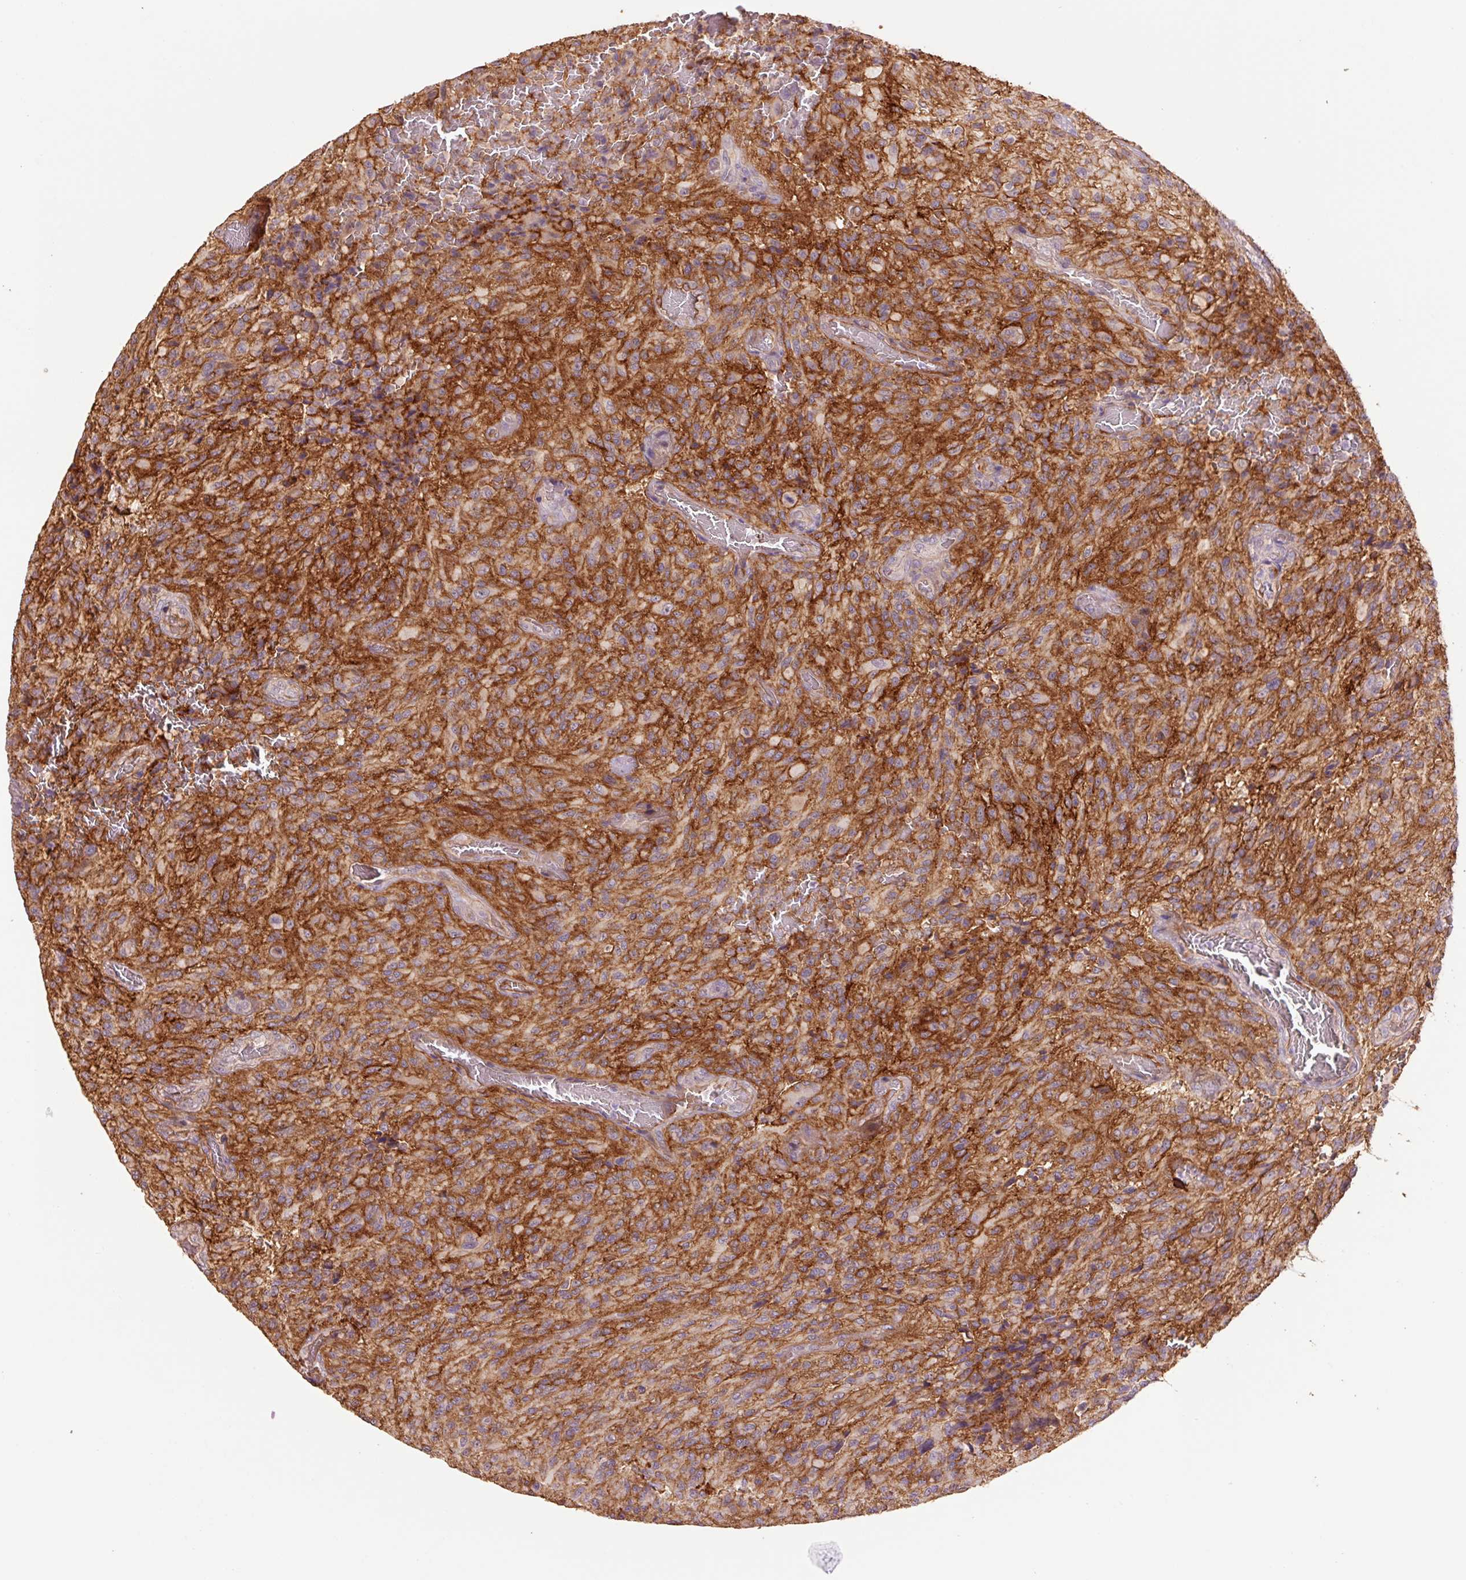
{"staining": {"intensity": "moderate", "quantity": "25%-75%", "location": "cytoplasmic/membranous"}, "tissue": "glioma", "cell_type": "Tumor cells", "image_type": "cancer", "snomed": [{"axis": "morphology", "description": "Normal tissue, NOS"}, {"axis": "morphology", "description": "Glioma, malignant, High grade"}, {"axis": "topography", "description": "Cerebral cortex"}], "caption": "Human malignant high-grade glioma stained with a protein marker reveals moderate staining in tumor cells.", "gene": "SLC1A4", "patient": {"sex": "male", "age": 56}}